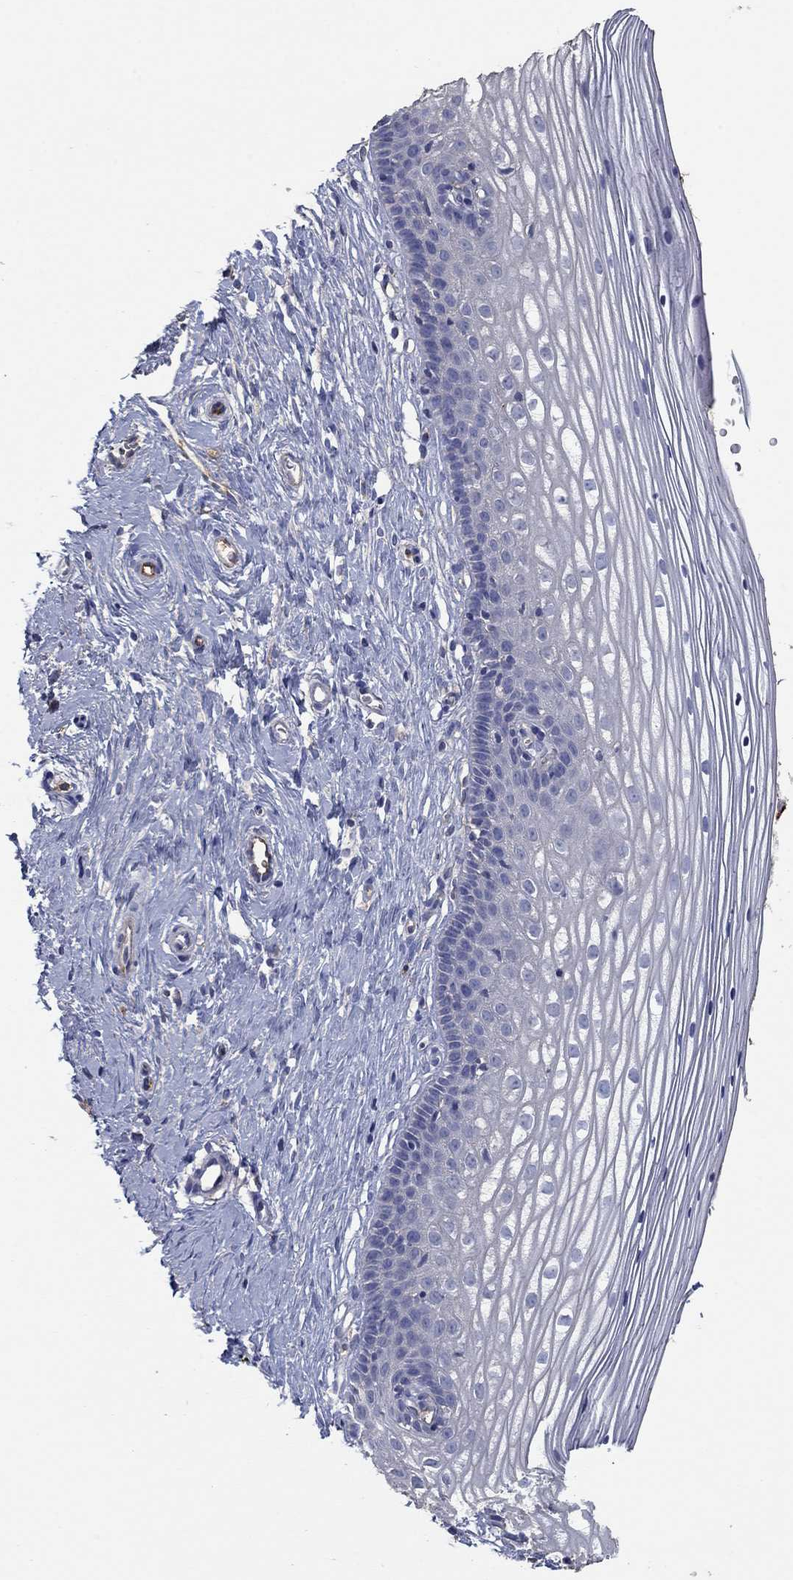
{"staining": {"intensity": "negative", "quantity": "none", "location": "none"}, "tissue": "cervix", "cell_type": "Glandular cells", "image_type": "normal", "snomed": [{"axis": "morphology", "description": "Normal tissue, NOS"}, {"axis": "topography", "description": "Cervix"}], "caption": "The image exhibits no significant expression in glandular cells of cervix. (DAB (3,3'-diaminobenzidine) immunohistochemistry visualized using brightfield microscopy, high magnification).", "gene": "APOC3", "patient": {"sex": "female", "age": 40}}